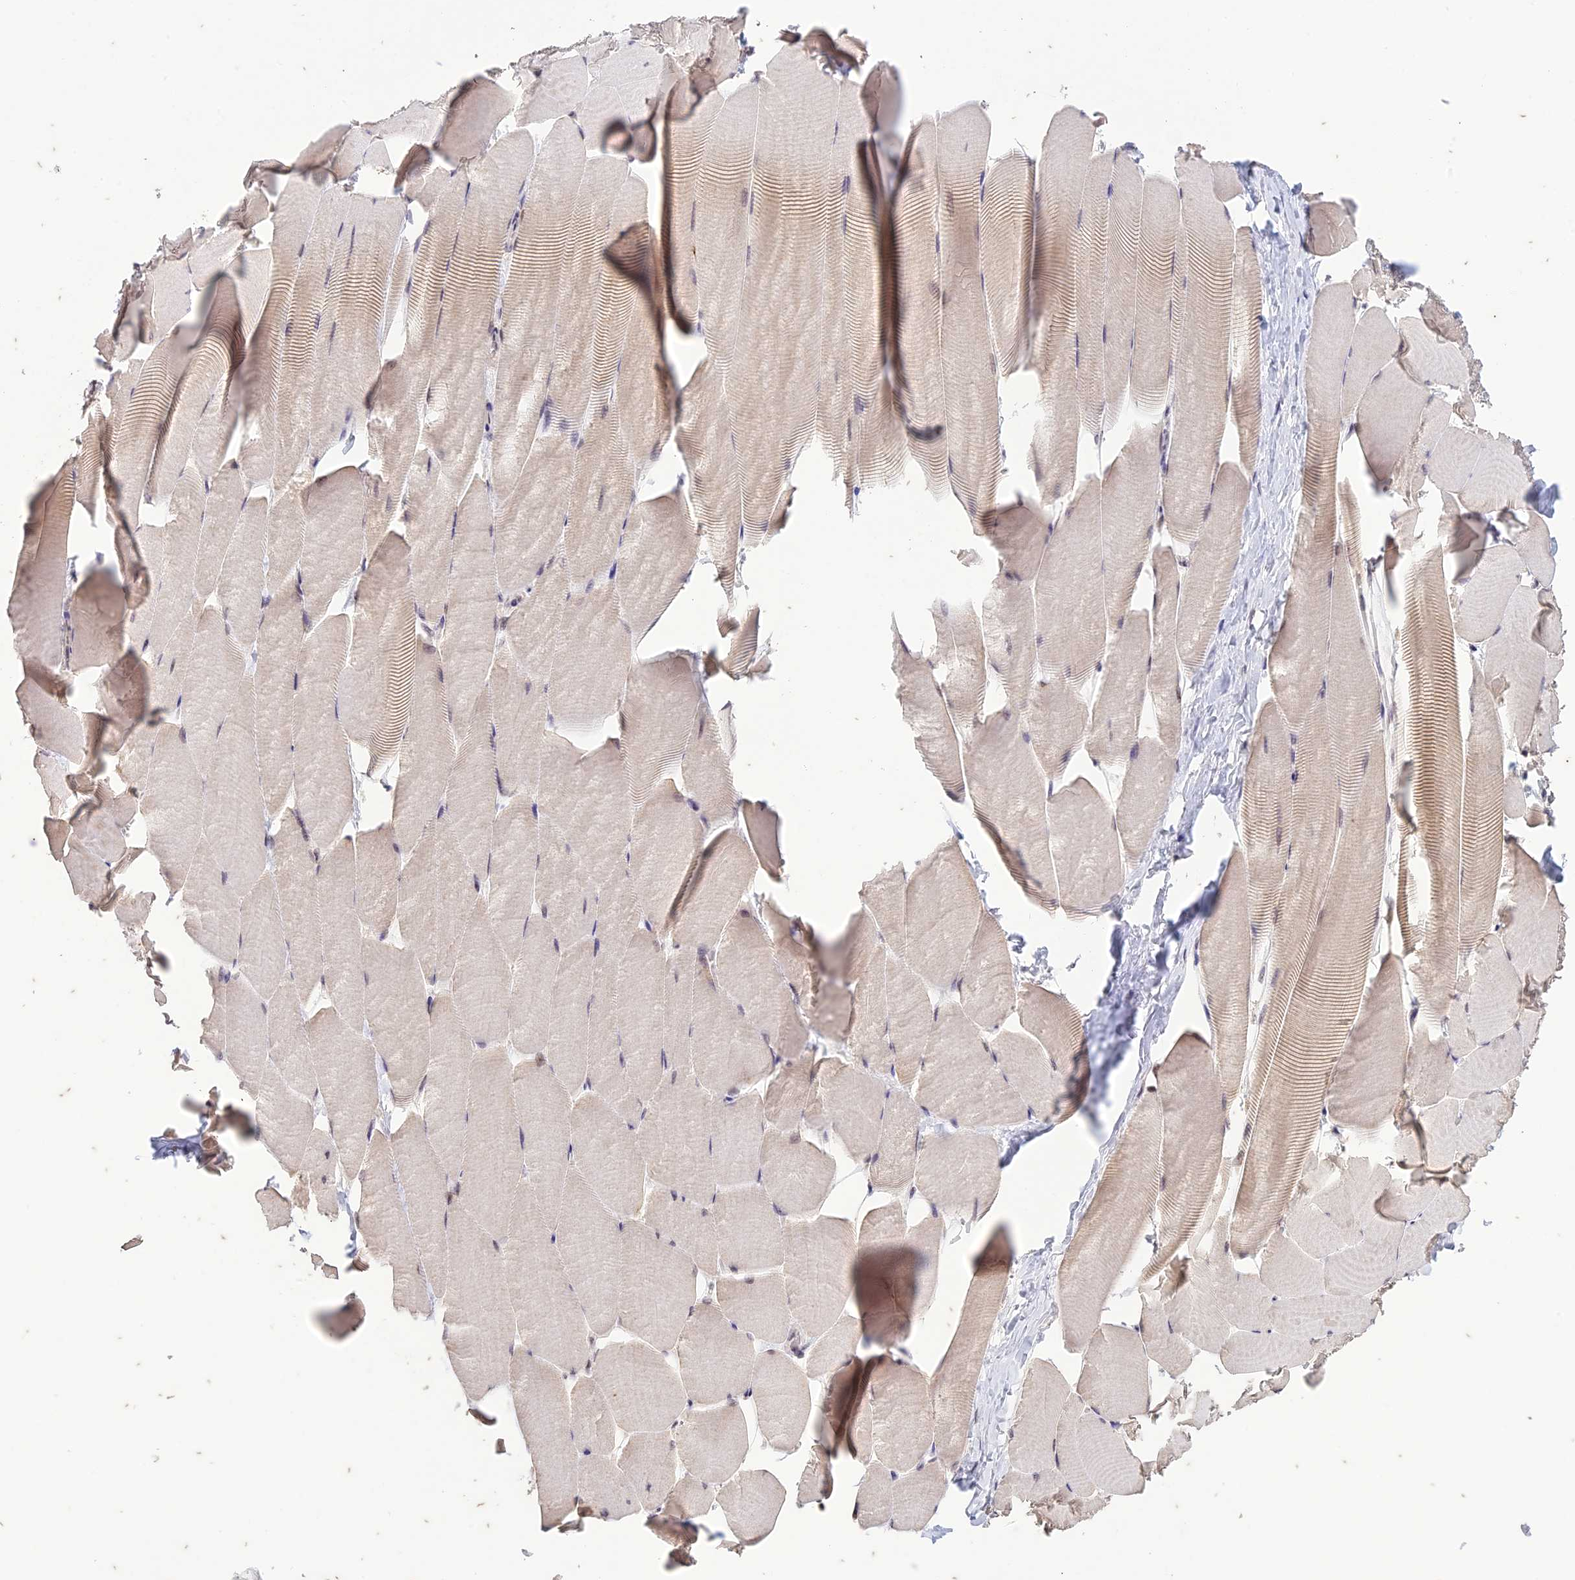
{"staining": {"intensity": "weak", "quantity": "25%-75%", "location": "nuclear"}, "tissue": "skeletal muscle", "cell_type": "Myocytes", "image_type": "normal", "snomed": [{"axis": "morphology", "description": "Normal tissue, NOS"}, {"axis": "topography", "description": "Skeletal muscle"}], "caption": "Normal skeletal muscle was stained to show a protein in brown. There is low levels of weak nuclear positivity in about 25%-75% of myocytes.", "gene": "POP4", "patient": {"sex": "male", "age": 25}}